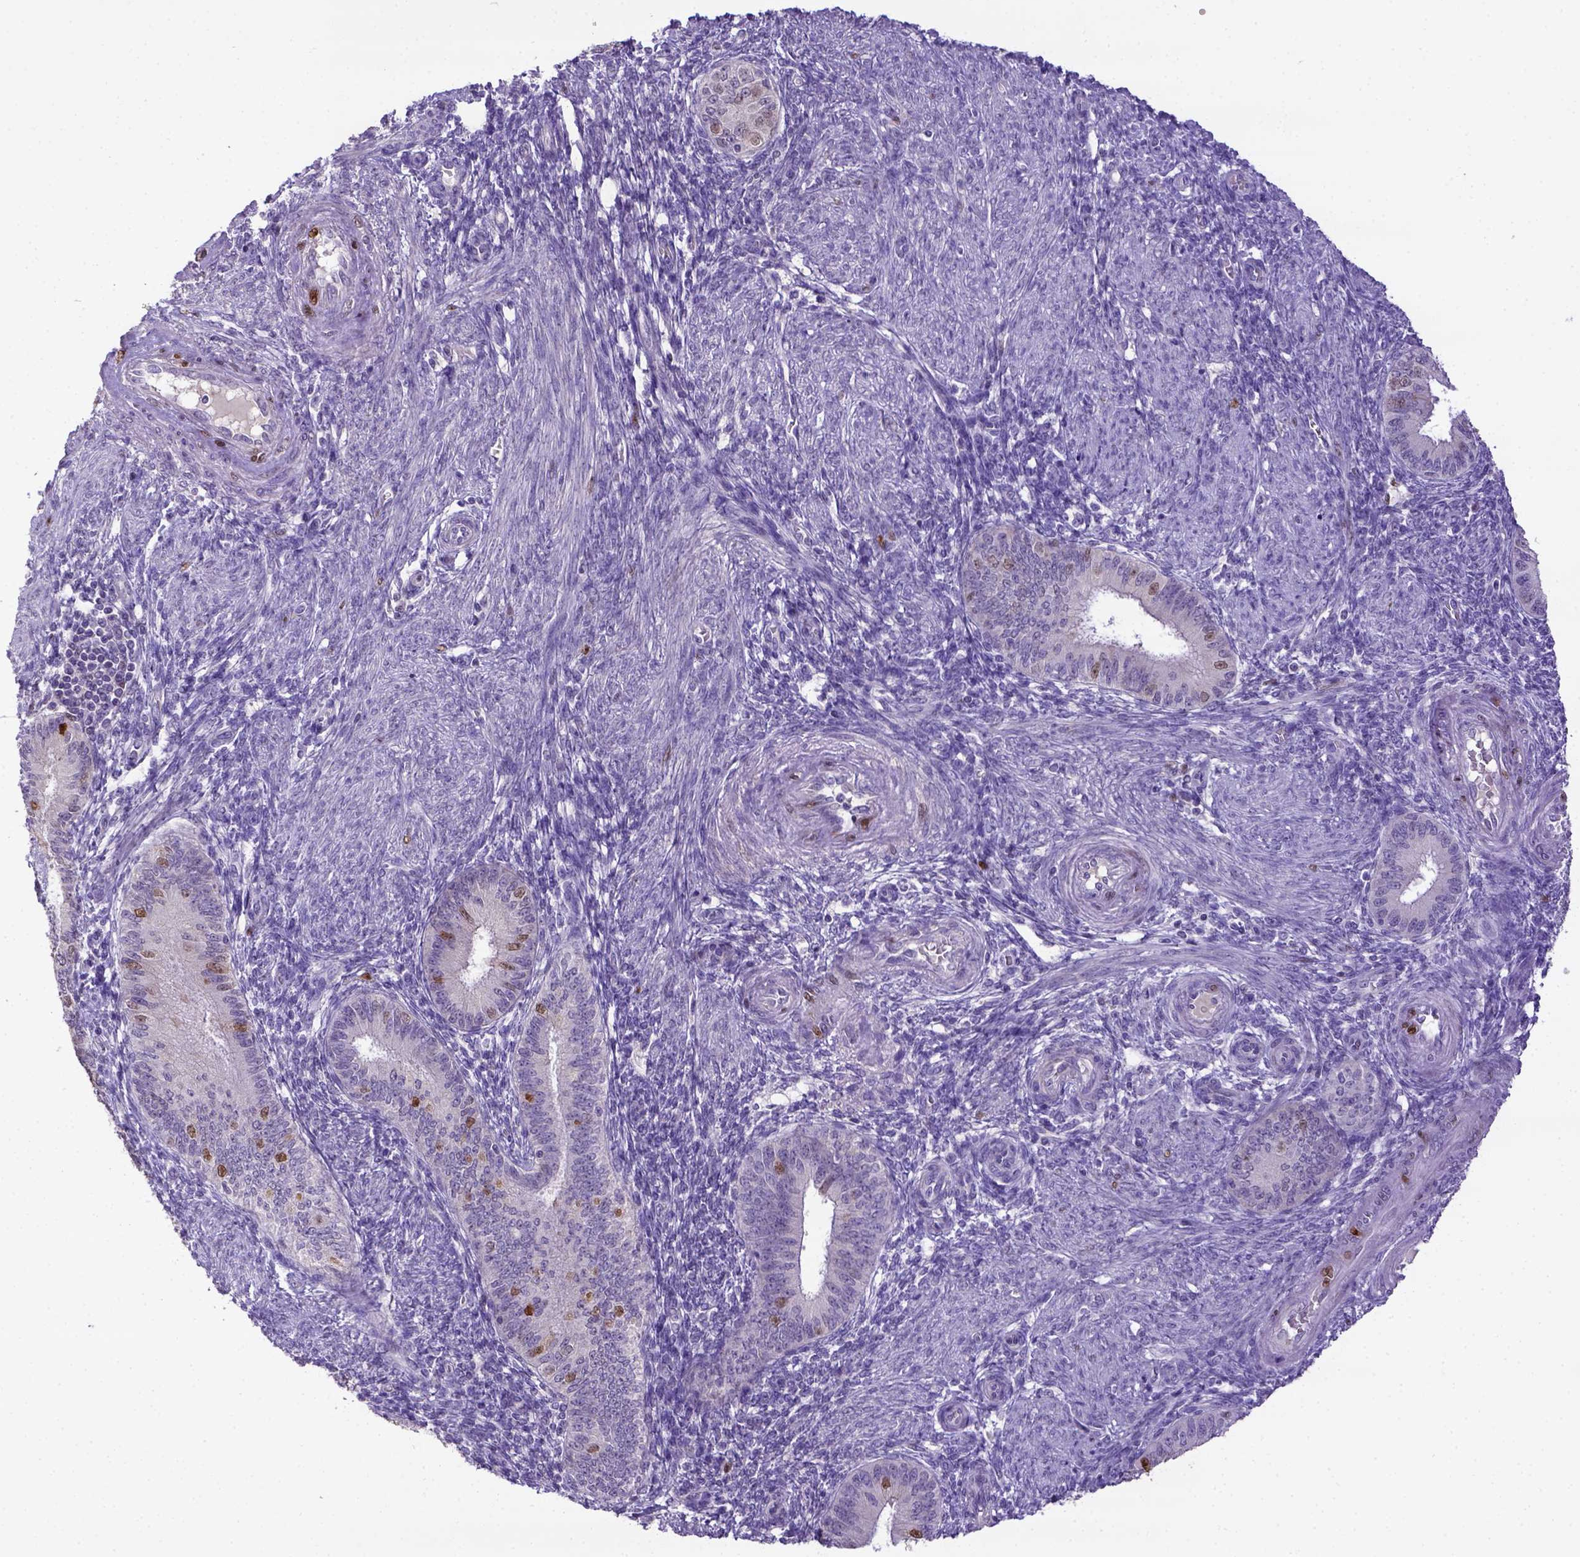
{"staining": {"intensity": "negative", "quantity": "none", "location": "none"}, "tissue": "endometrium", "cell_type": "Cells in endometrial stroma", "image_type": "normal", "snomed": [{"axis": "morphology", "description": "Normal tissue, NOS"}, {"axis": "topography", "description": "Endometrium"}], "caption": "Human endometrium stained for a protein using immunohistochemistry (IHC) reveals no staining in cells in endometrial stroma.", "gene": "CDKN1A", "patient": {"sex": "female", "age": 39}}